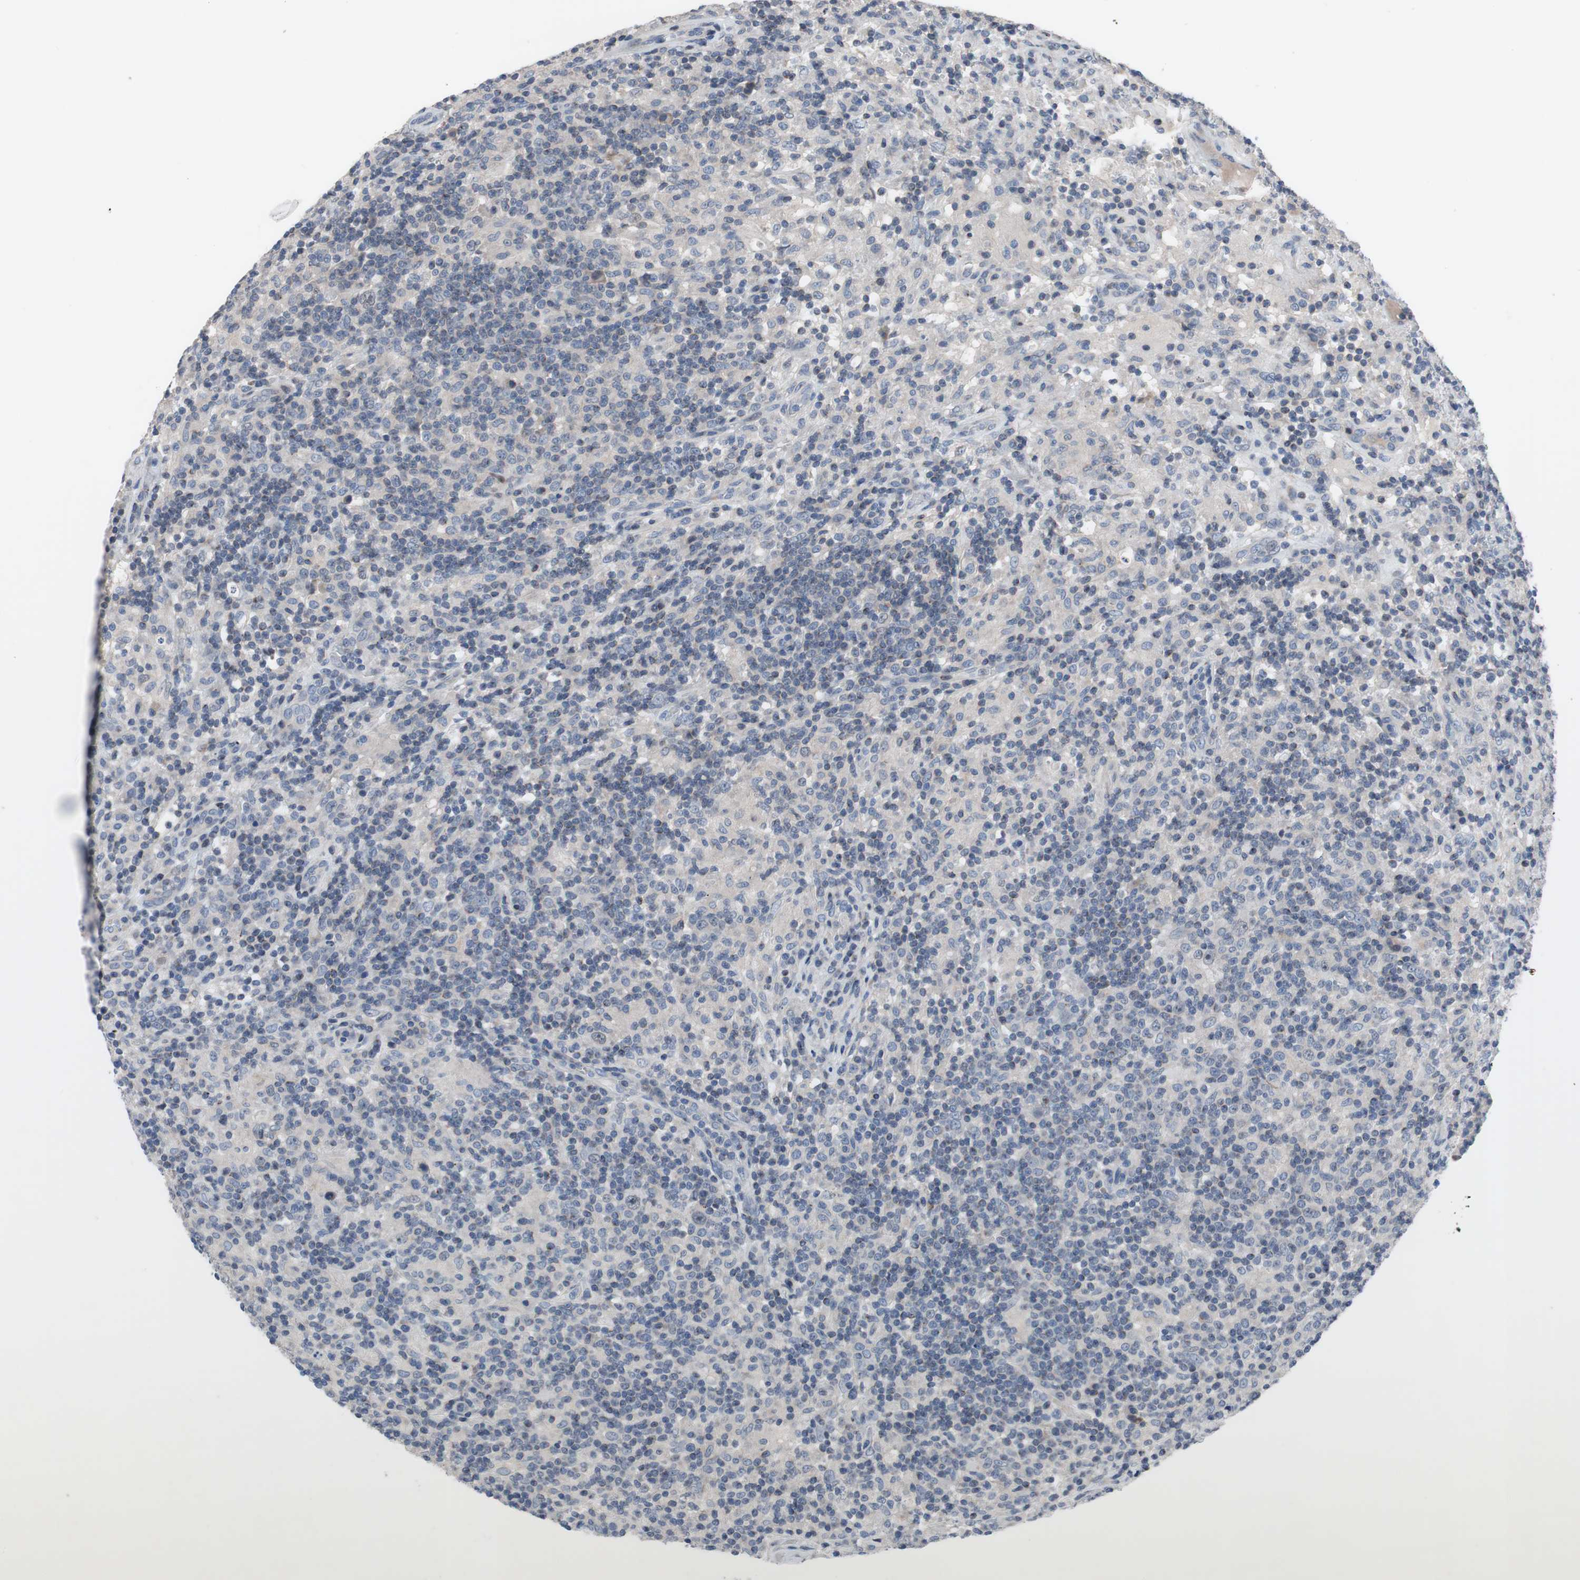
{"staining": {"intensity": "negative", "quantity": "none", "location": "none"}, "tissue": "lymphoma", "cell_type": "Tumor cells", "image_type": "cancer", "snomed": [{"axis": "morphology", "description": "Hodgkin's disease, NOS"}, {"axis": "topography", "description": "Lymph node"}], "caption": "This is an IHC image of Hodgkin's disease. There is no positivity in tumor cells.", "gene": "MUTYH", "patient": {"sex": "male", "age": 70}}